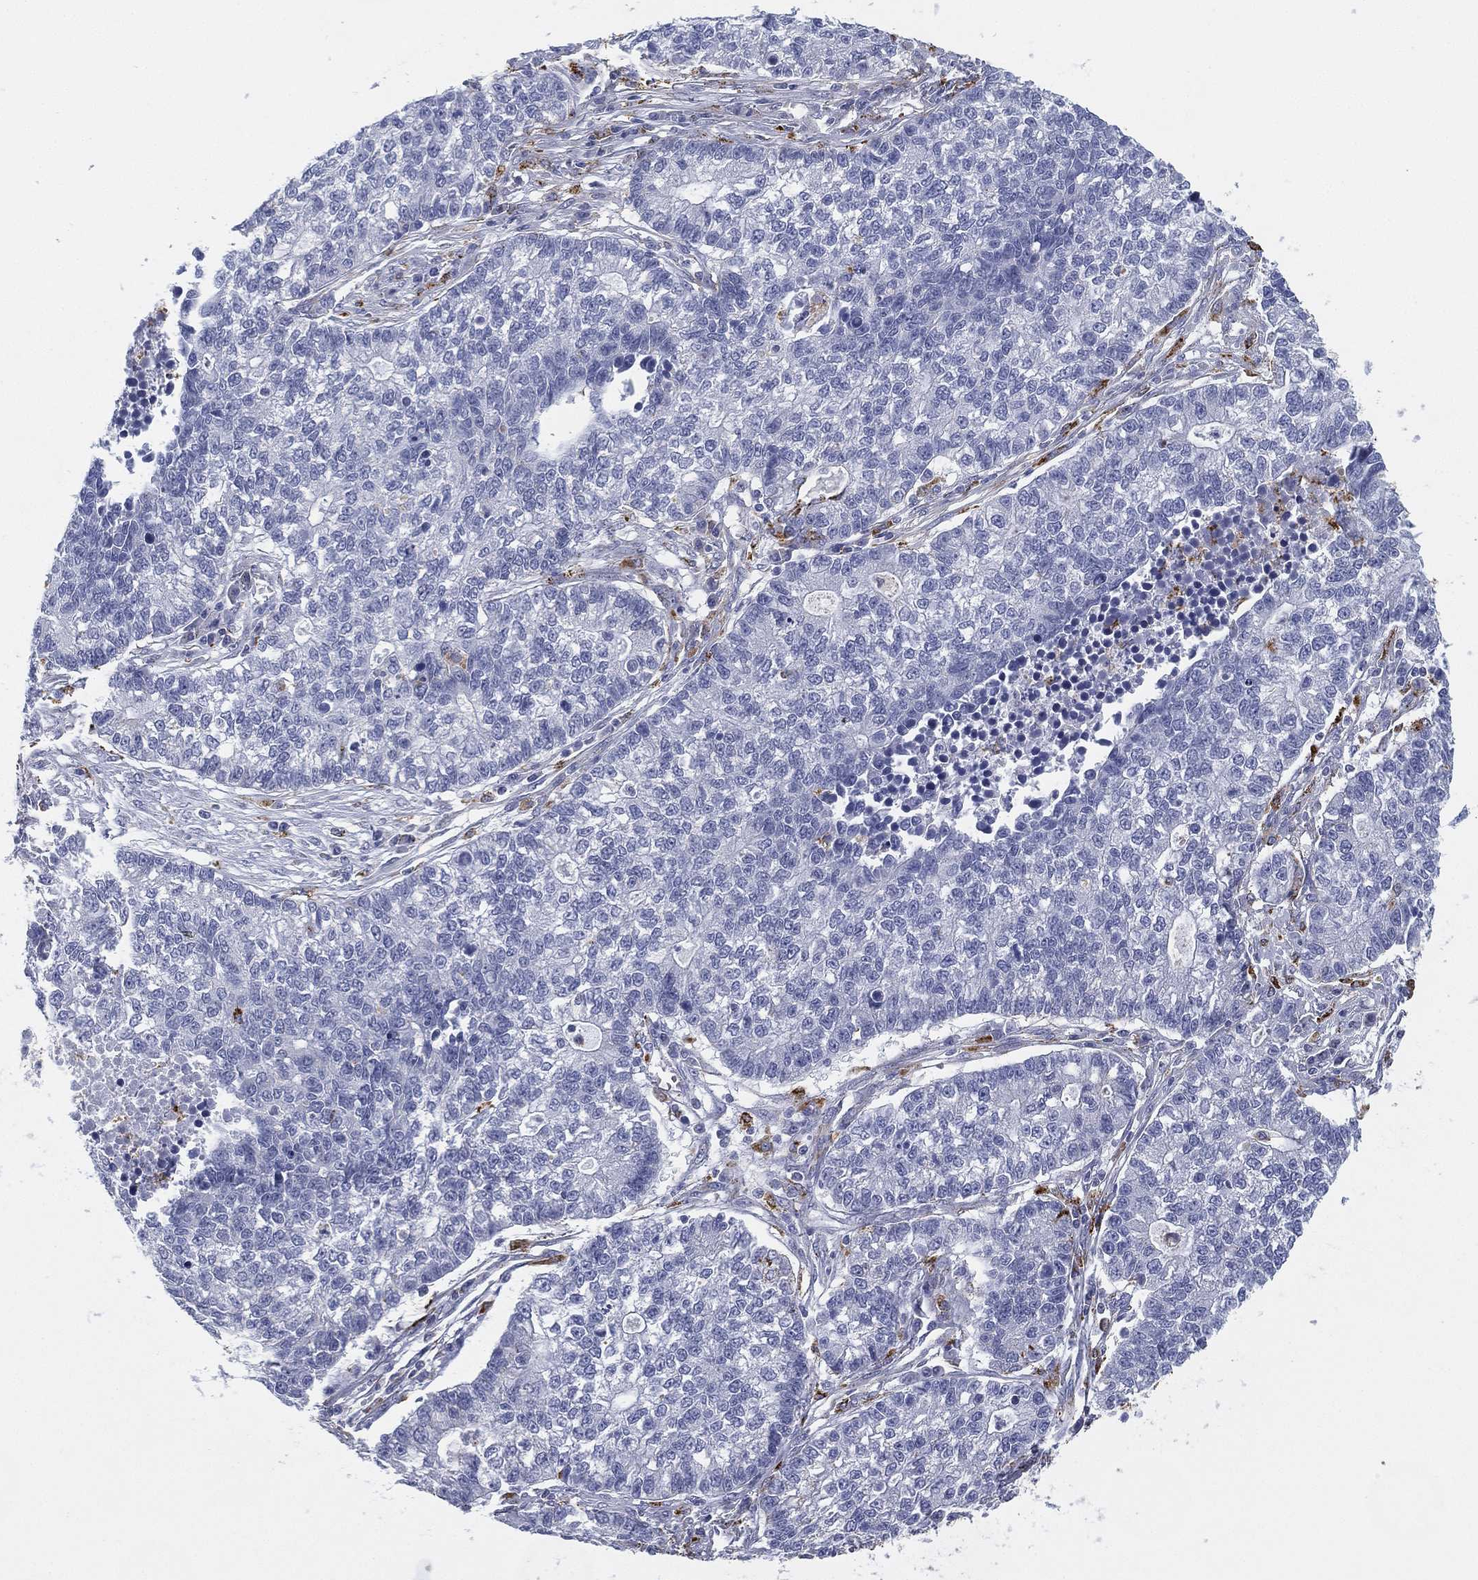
{"staining": {"intensity": "negative", "quantity": "none", "location": "none"}, "tissue": "lung cancer", "cell_type": "Tumor cells", "image_type": "cancer", "snomed": [{"axis": "morphology", "description": "Adenocarcinoma, NOS"}, {"axis": "topography", "description": "Lung"}], "caption": "Immunohistochemistry image of human lung cancer (adenocarcinoma) stained for a protein (brown), which exhibits no staining in tumor cells.", "gene": "NPC2", "patient": {"sex": "male", "age": 57}}